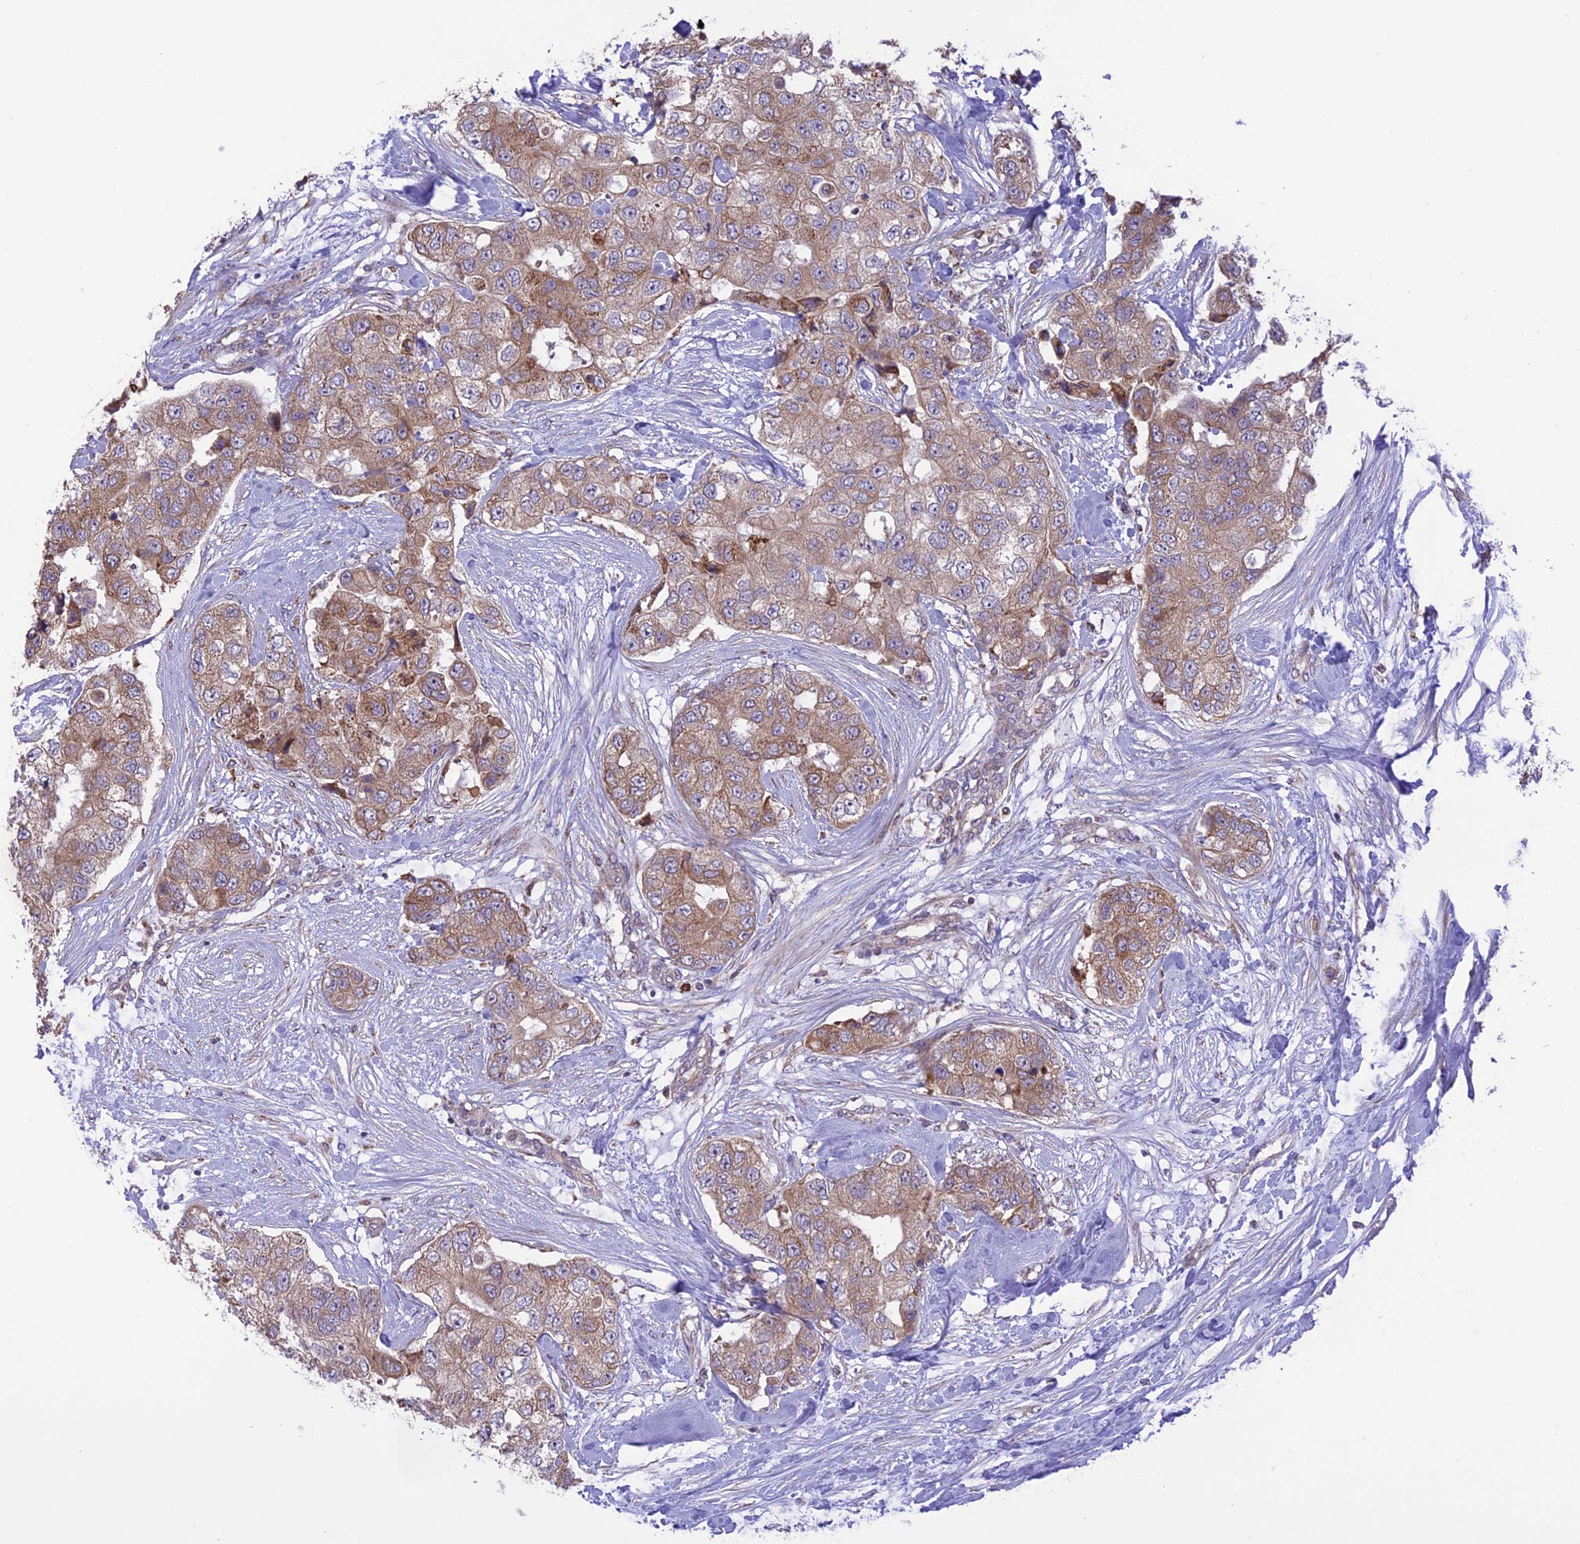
{"staining": {"intensity": "weak", "quantity": ">75%", "location": "cytoplasmic/membranous"}, "tissue": "breast cancer", "cell_type": "Tumor cells", "image_type": "cancer", "snomed": [{"axis": "morphology", "description": "Duct carcinoma"}, {"axis": "topography", "description": "Breast"}], "caption": "Immunohistochemical staining of invasive ductal carcinoma (breast) reveals low levels of weak cytoplasmic/membranous staining in approximately >75% of tumor cells.", "gene": "ARMCX6", "patient": {"sex": "female", "age": 62}}